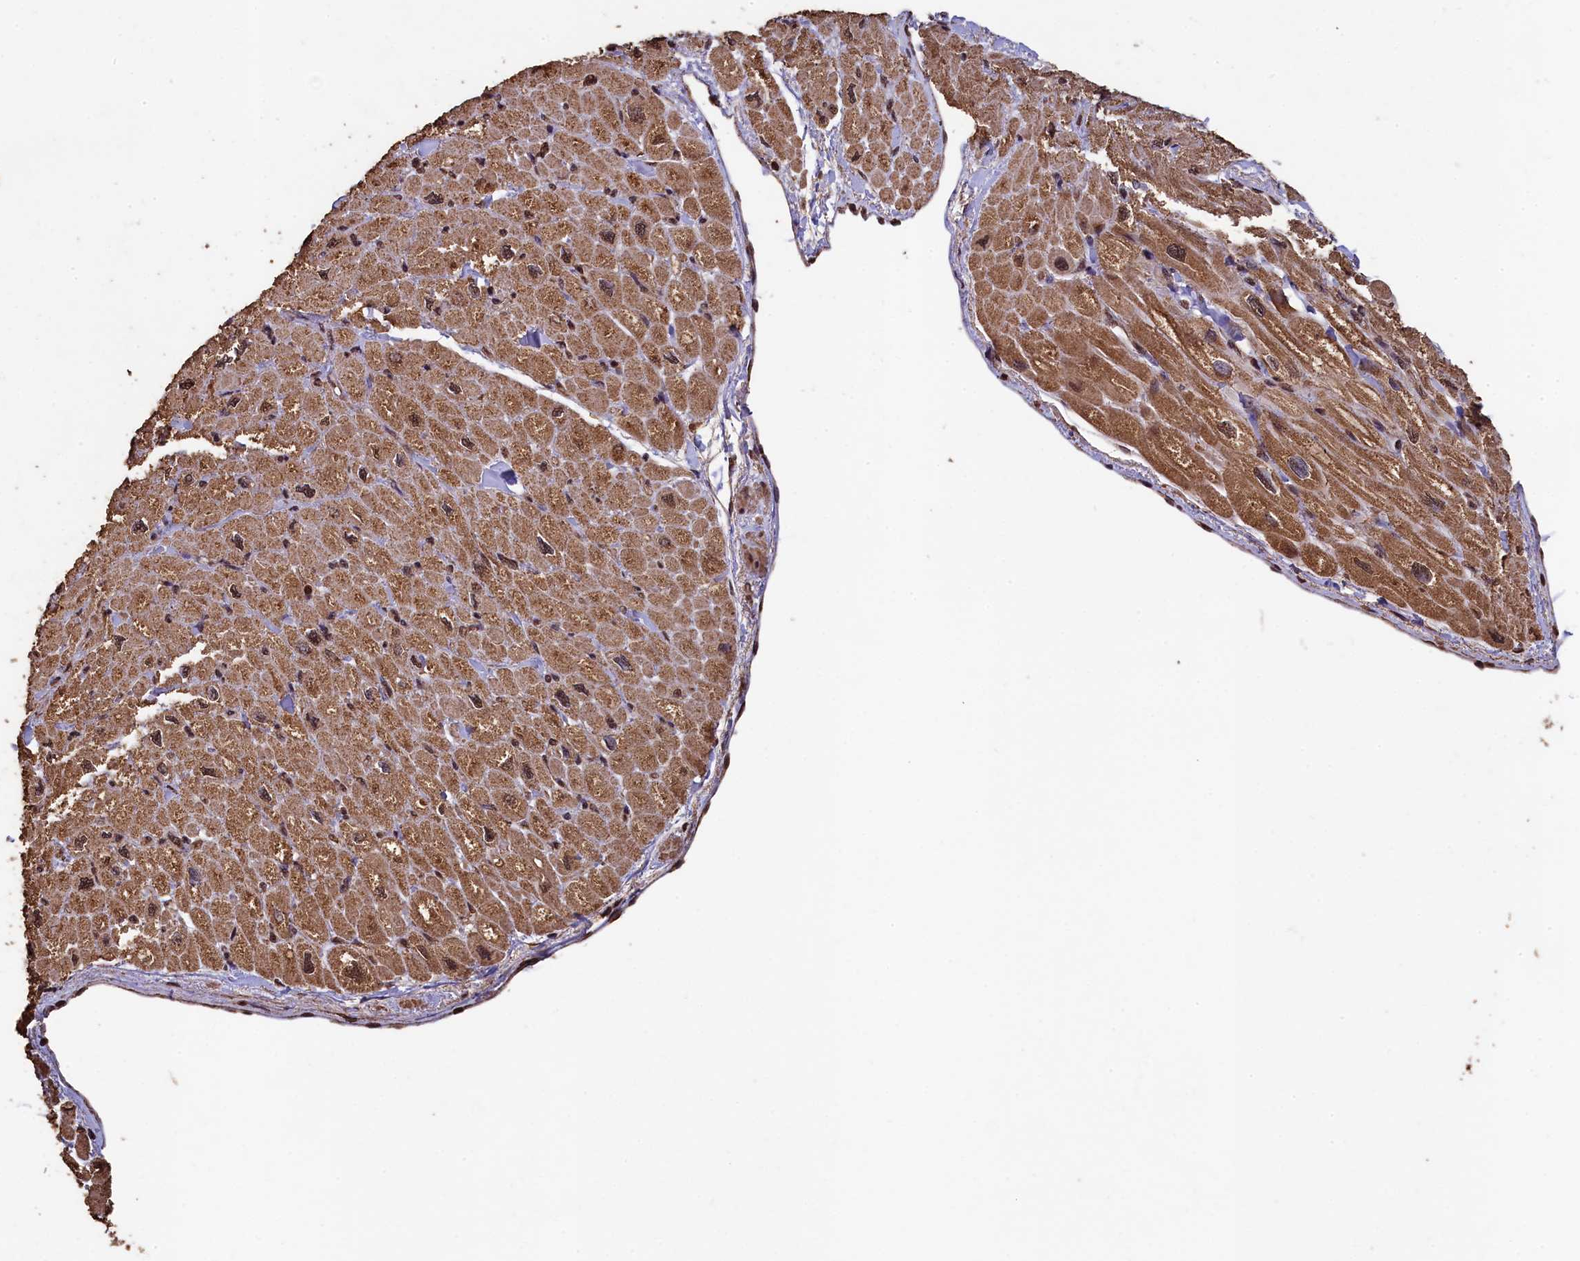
{"staining": {"intensity": "moderate", "quantity": ">75%", "location": "cytoplasmic/membranous,nuclear"}, "tissue": "heart muscle", "cell_type": "Cardiomyocytes", "image_type": "normal", "snomed": [{"axis": "morphology", "description": "Normal tissue, NOS"}, {"axis": "topography", "description": "Heart"}], "caption": "The micrograph reveals staining of normal heart muscle, revealing moderate cytoplasmic/membranous,nuclear protein expression (brown color) within cardiomyocytes.", "gene": "CEP57L1", "patient": {"sex": "male", "age": 65}}